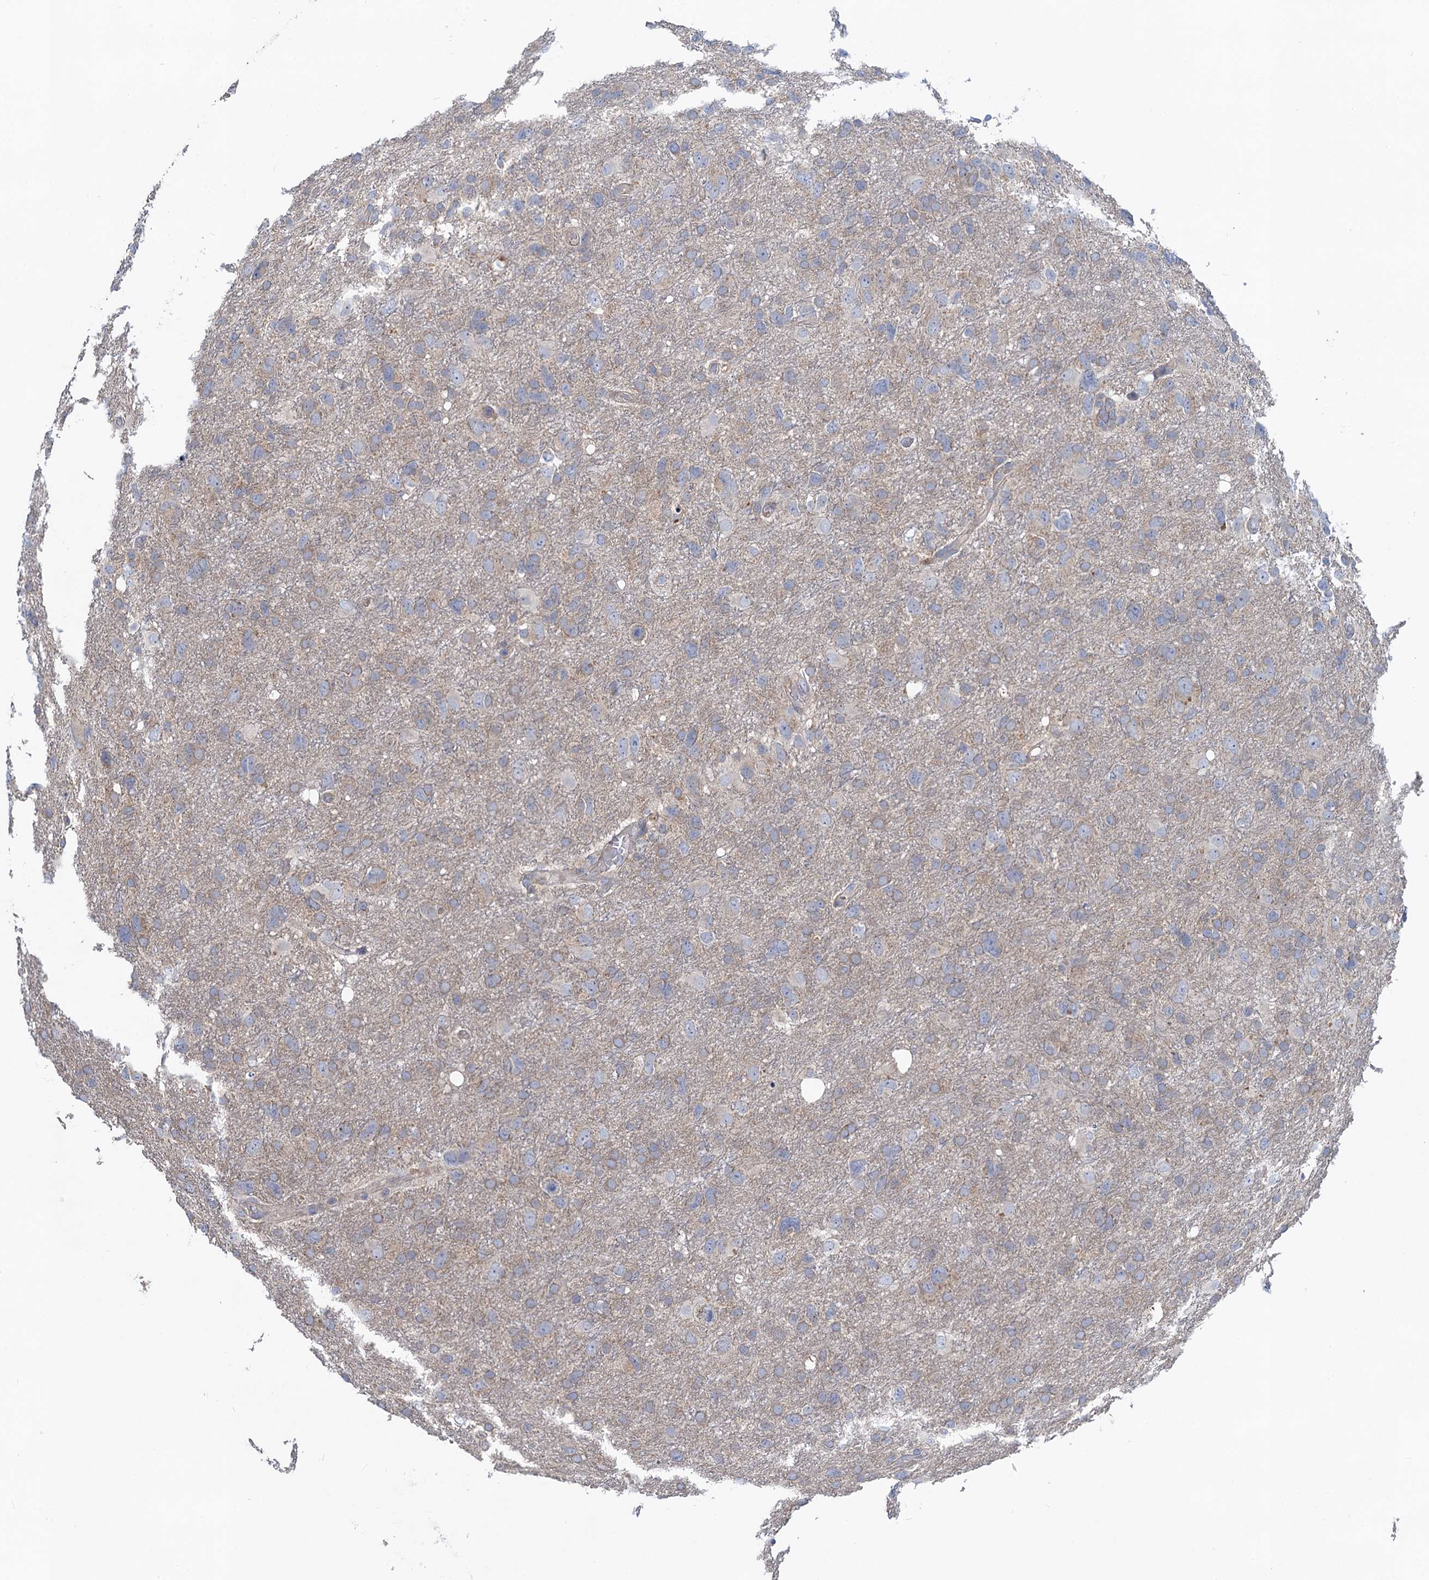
{"staining": {"intensity": "weak", "quantity": "25%-75%", "location": "cytoplasmic/membranous"}, "tissue": "glioma", "cell_type": "Tumor cells", "image_type": "cancer", "snomed": [{"axis": "morphology", "description": "Glioma, malignant, High grade"}, {"axis": "topography", "description": "Brain"}], "caption": "IHC of glioma reveals low levels of weak cytoplasmic/membranous positivity in about 25%-75% of tumor cells. The staining was performed using DAB (3,3'-diaminobenzidine), with brown indicating positive protein expression. Nuclei are stained blue with hematoxylin.", "gene": "SNAP29", "patient": {"sex": "male", "age": 61}}